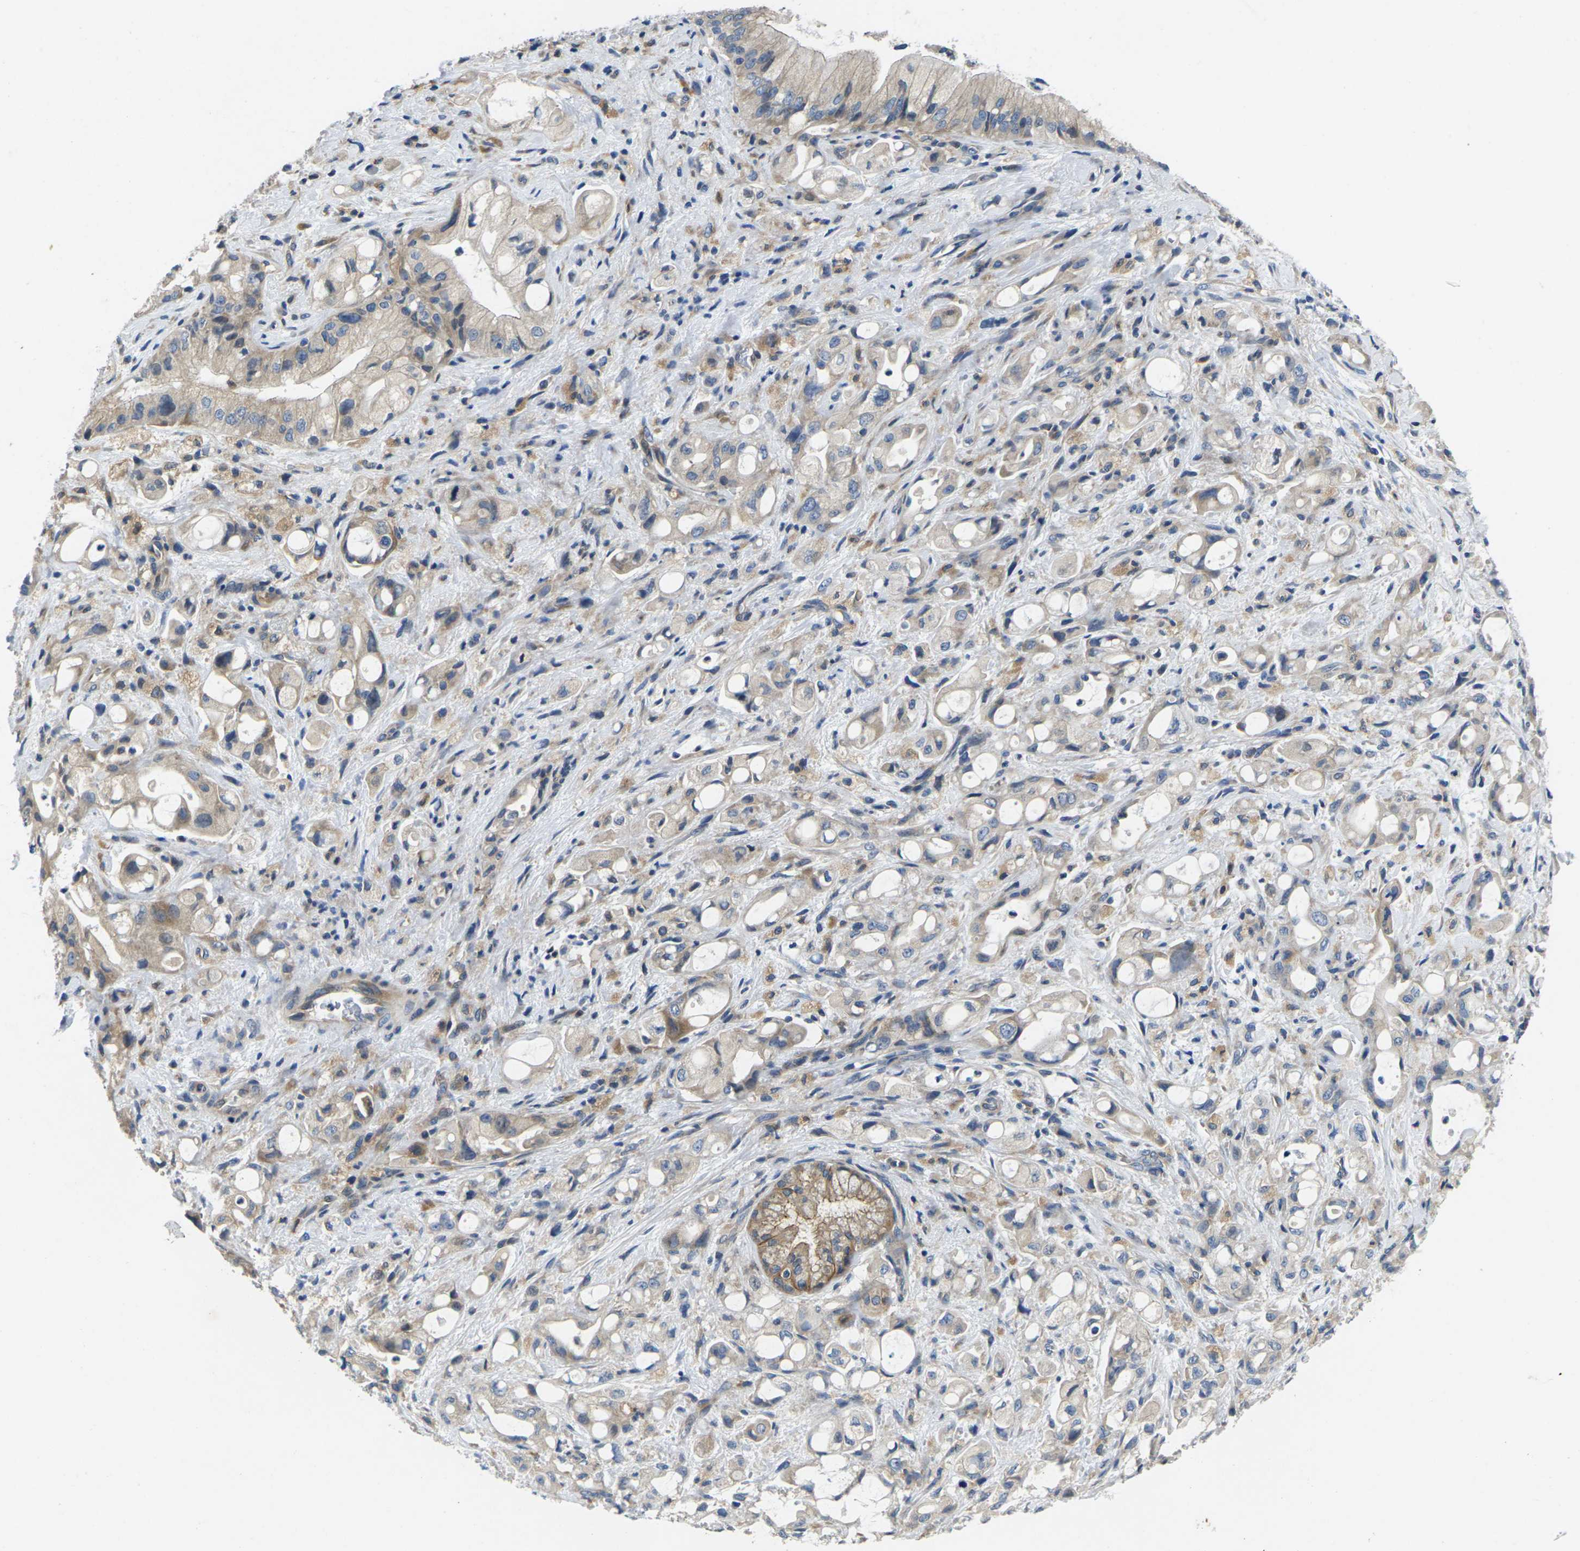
{"staining": {"intensity": "weak", "quantity": "25%-75%", "location": "cytoplasmic/membranous"}, "tissue": "pancreatic cancer", "cell_type": "Tumor cells", "image_type": "cancer", "snomed": [{"axis": "morphology", "description": "Adenocarcinoma, NOS"}, {"axis": "topography", "description": "Pancreas"}], "caption": "A micrograph of human pancreatic cancer stained for a protein shows weak cytoplasmic/membranous brown staining in tumor cells.", "gene": "SCNN1A", "patient": {"sex": "male", "age": 79}}